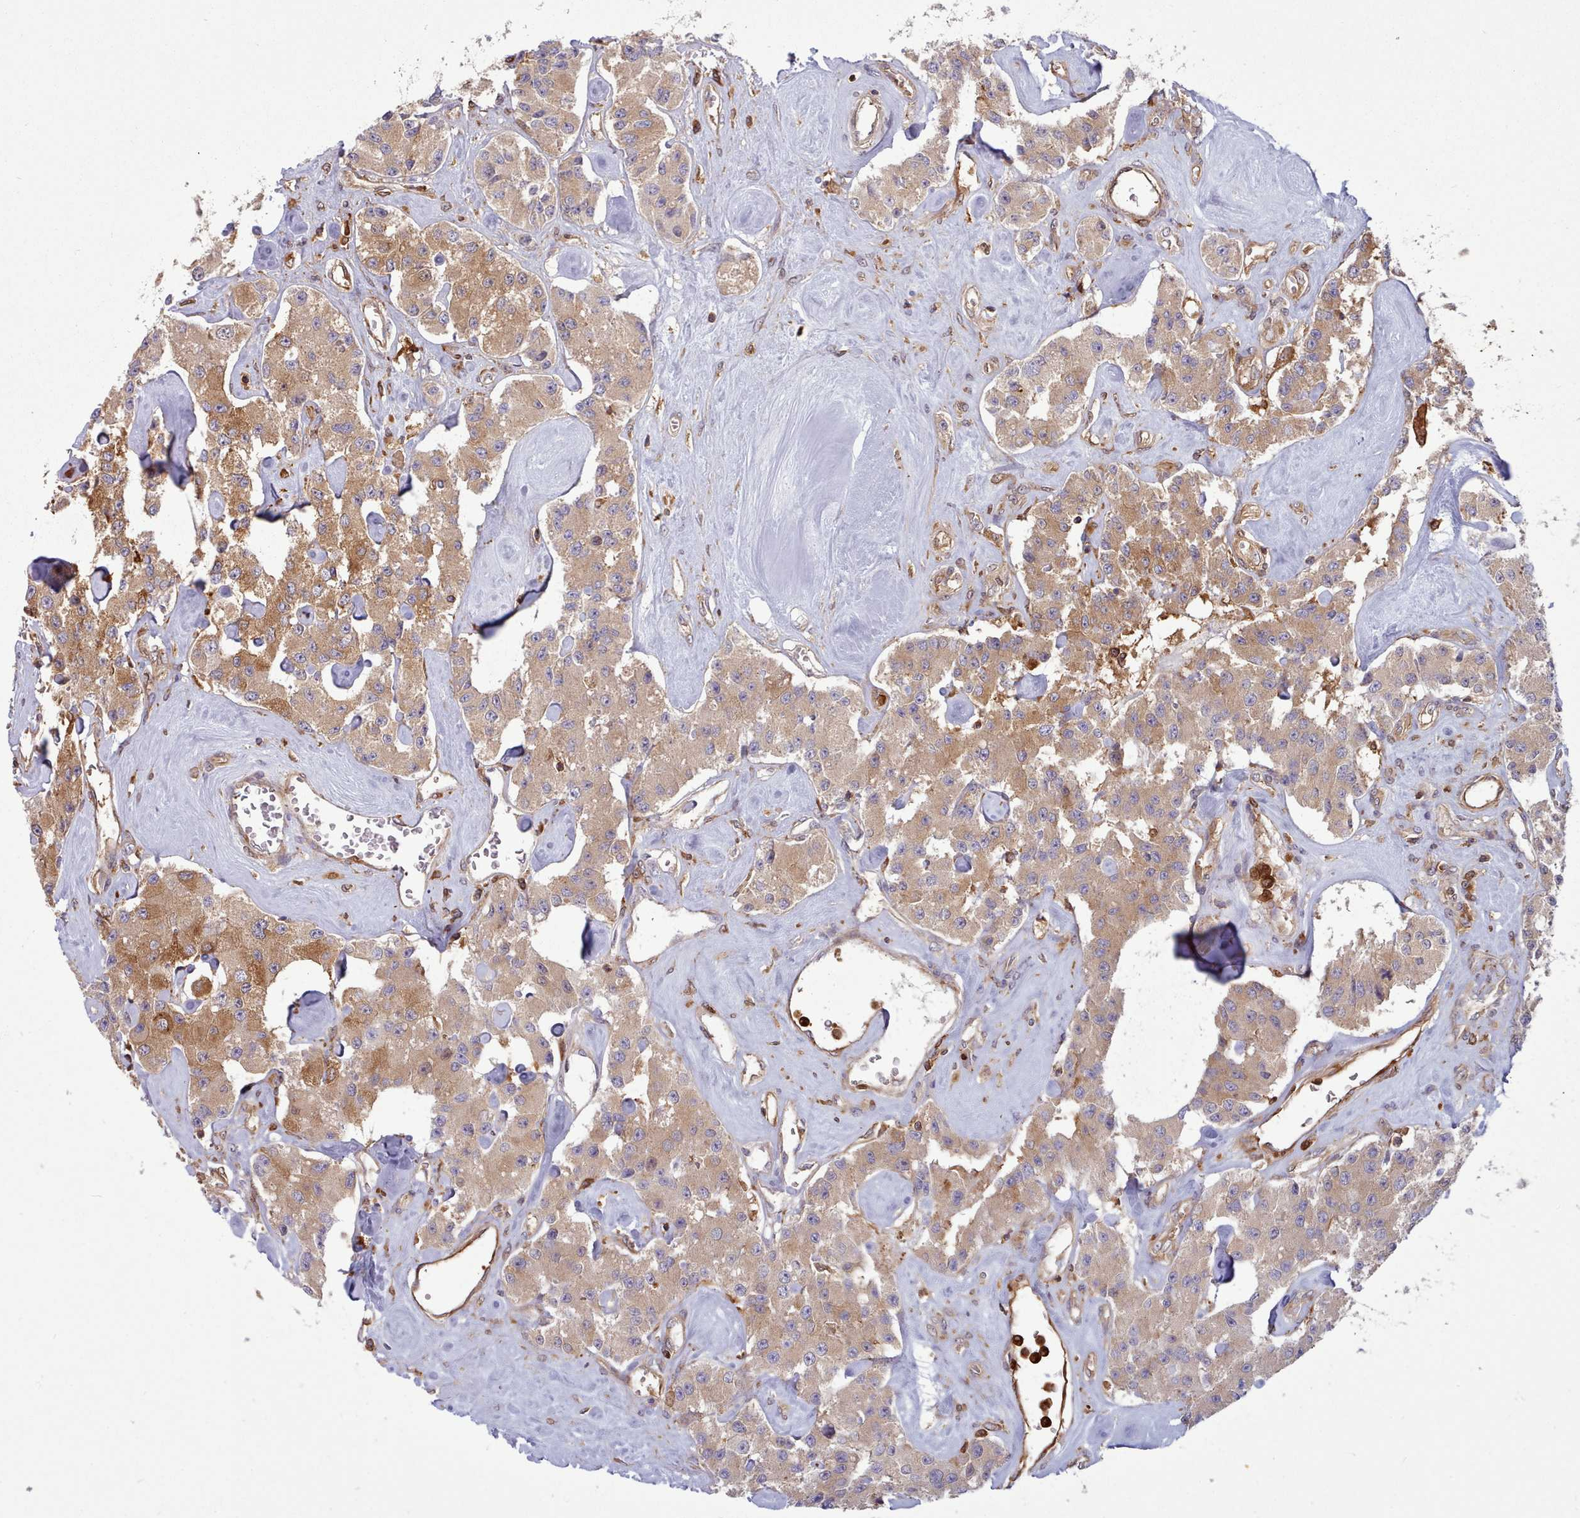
{"staining": {"intensity": "weak", "quantity": ">75%", "location": "cytoplasmic/membranous"}, "tissue": "carcinoid", "cell_type": "Tumor cells", "image_type": "cancer", "snomed": [{"axis": "morphology", "description": "Carcinoid, malignant, NOS"}, {"axis": "topography", "description": "Pancreas"}], "caption": "High-magnification brightfield microscopy of carcinoid stained with DAB (3,3'-diaminobenzidine) (brown) and counterstained with hematoxylin (blue). tumor cells exhibit weak cytoplasmic/membranous positivity is present in approximately>75% of cells.", "gene": "SLC4A9", "patient": {"sex": "male", "age": 41}}